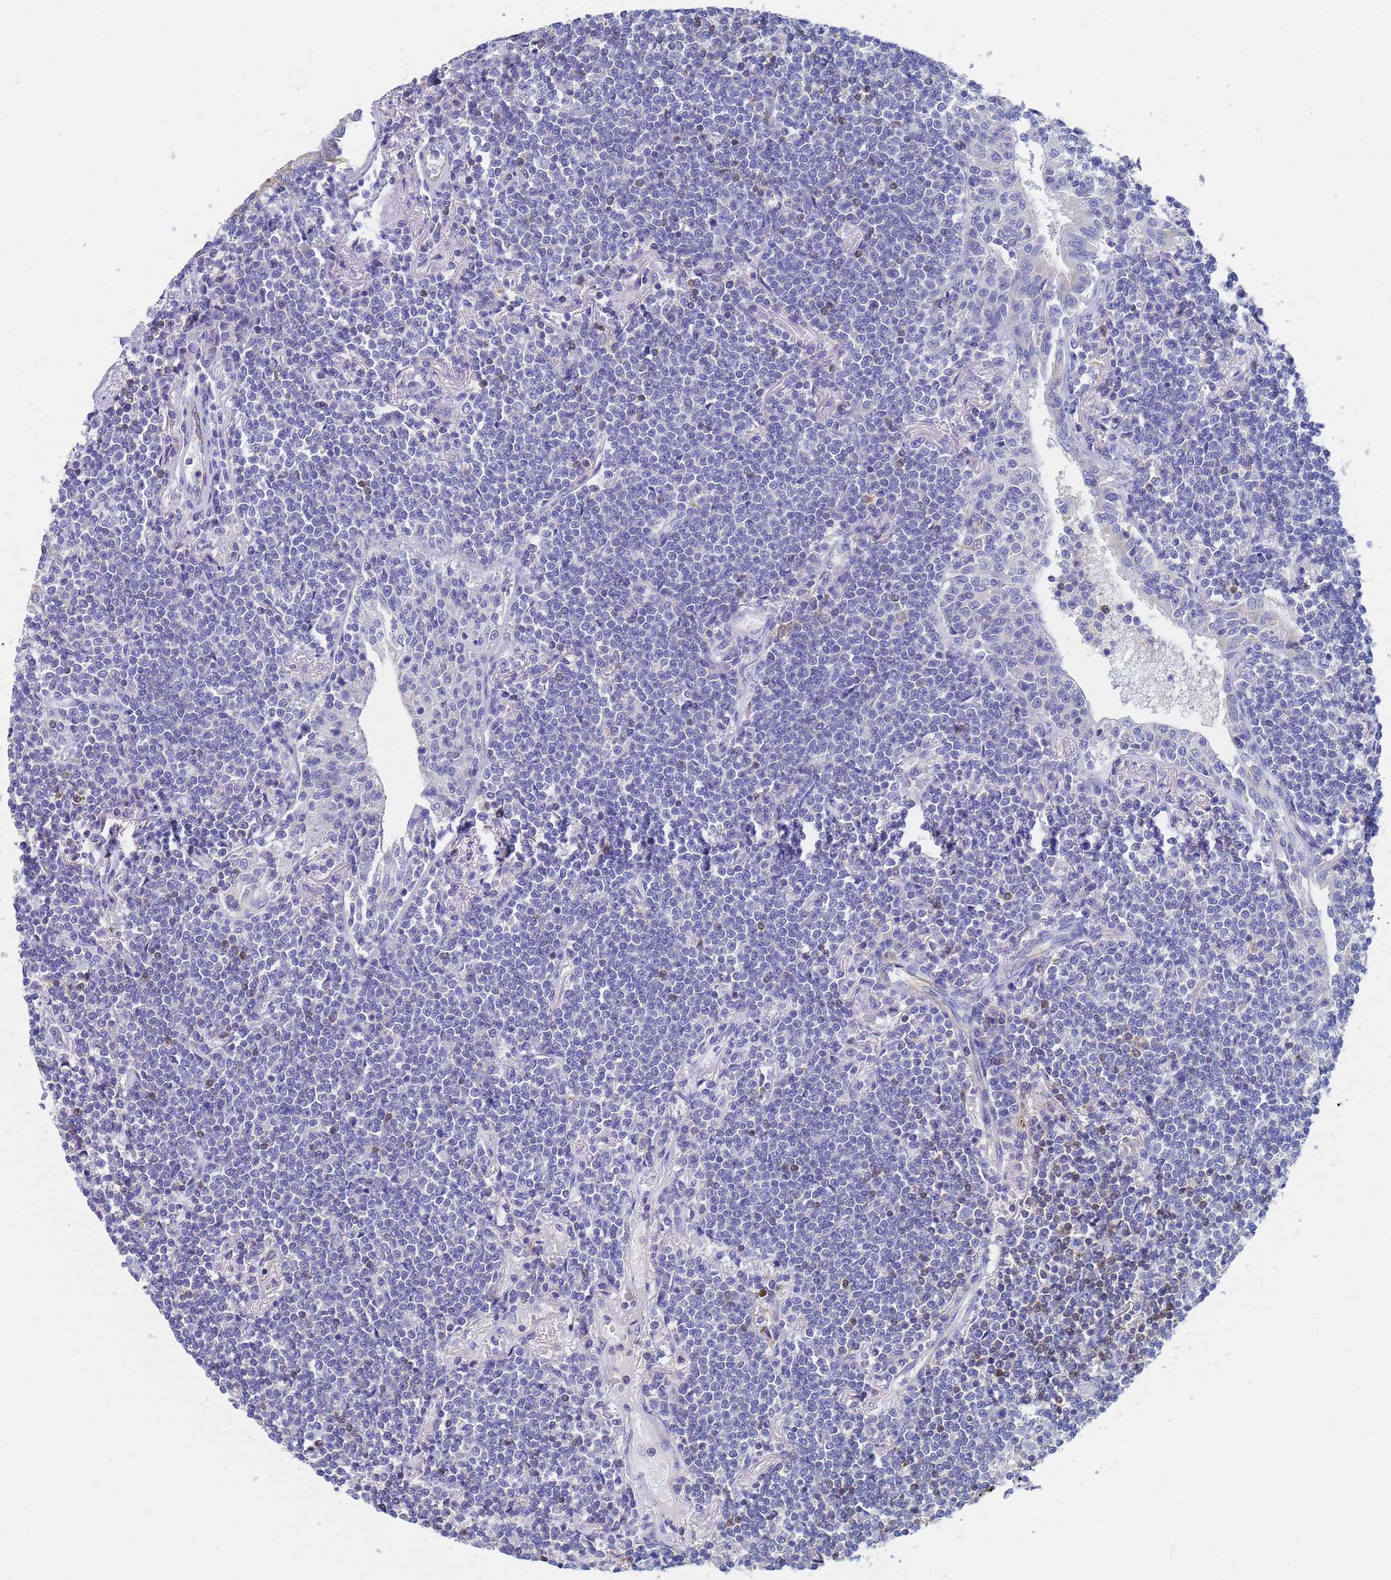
{"staining": {"intensity": "negative", "quantity": "none", "location": "none"}, "tissue": "lymphoma", "cell_type": "Tumor cells", "image_type": "cancer", "snomed": [{"axis": "morphology", "description": "Malignant lymphoma, non-Hodgkin's type, Low grade"}, {"axis": "topography", "description": "Lung"}], "caption": "DAB immunohistochemical staining of malignant lymphoma, non-Hodgkin's type (low-grade) displays no significant expression in tumor cells.", "gene": "GCHFR", "patient": {"sex": "female", "age": 71}}